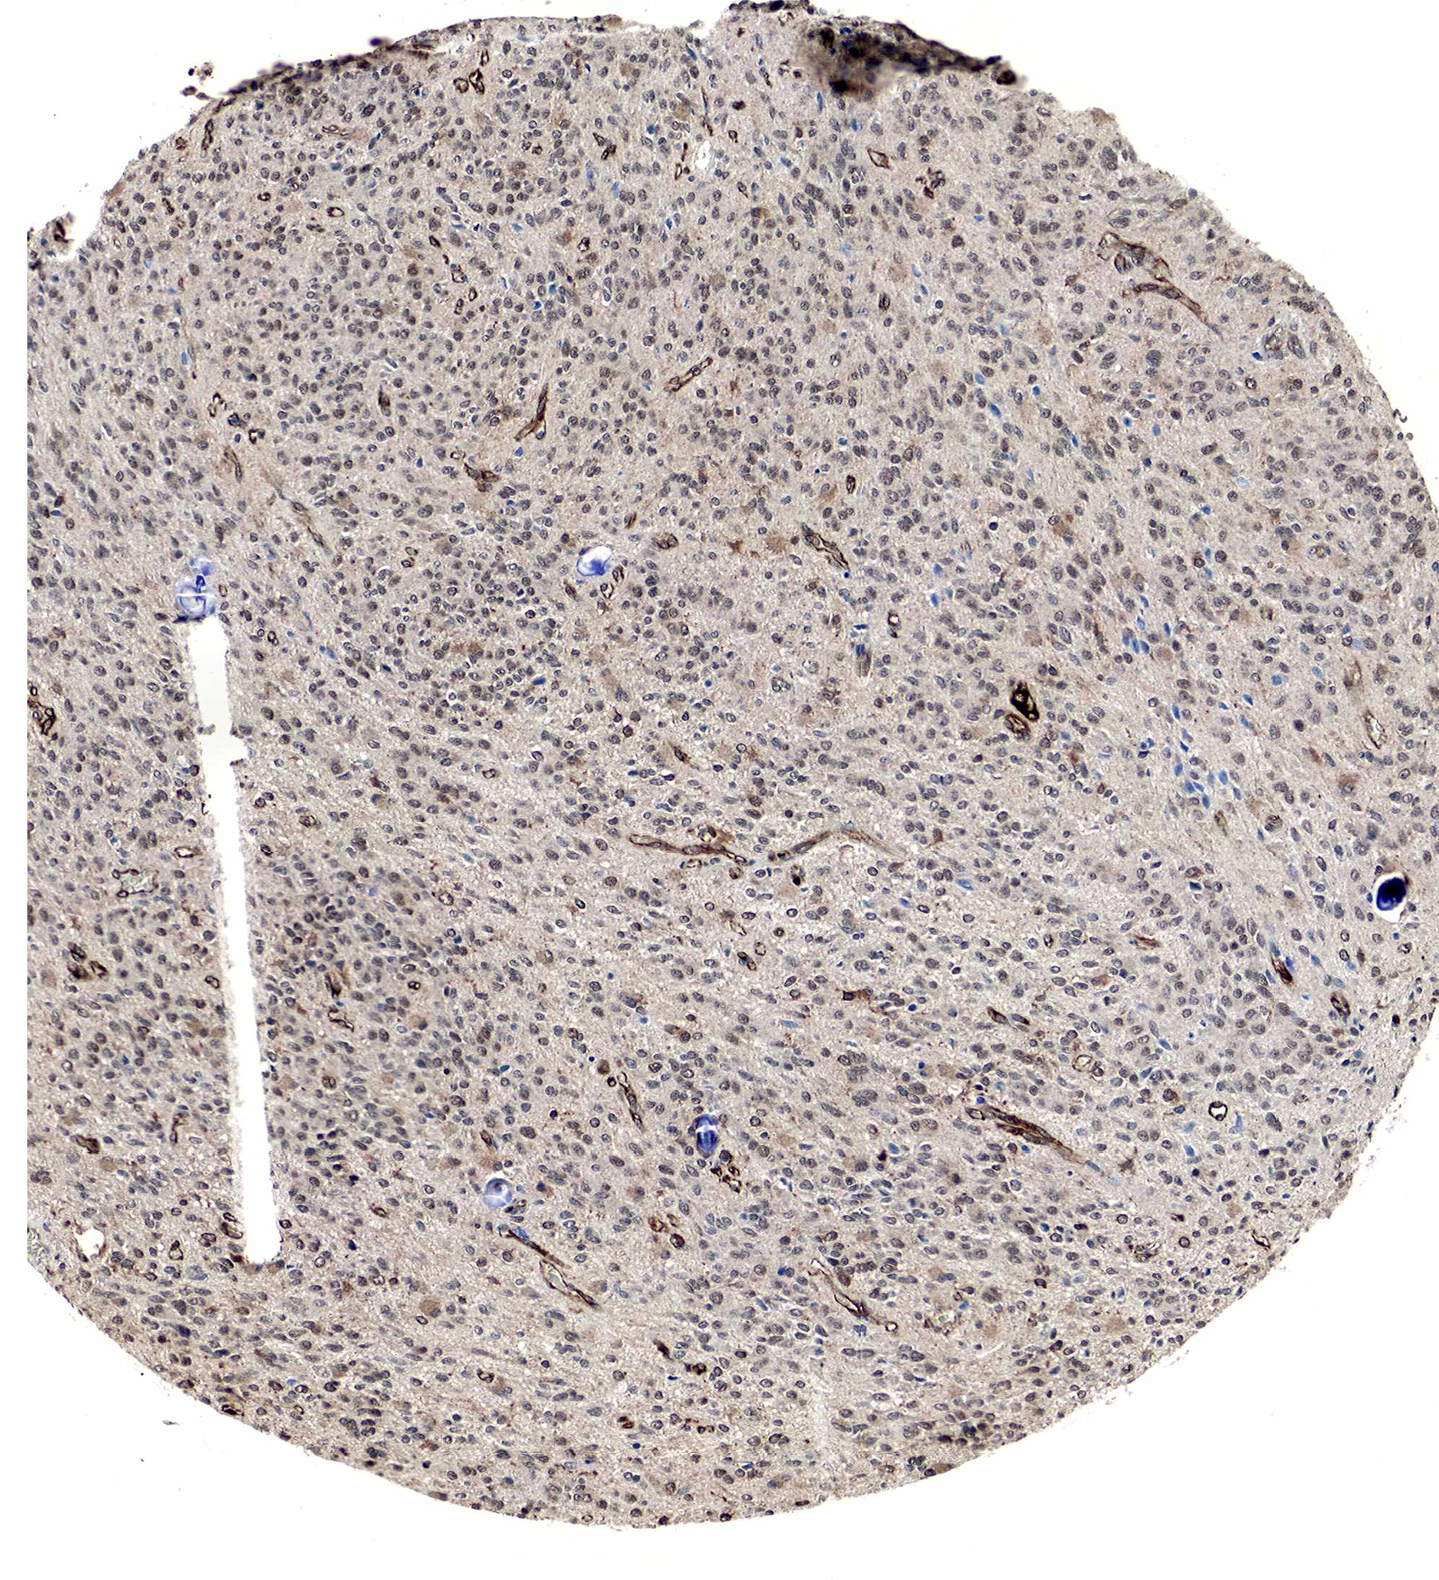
{"staining": {"intensity": "weak", "quantity": "25%-75%", "location": "cytoplasmic/membranous,nuclear"}, "tissue": "glioma", "cell_type": "Tumor cells", "image_type": "cancer", "snomed": [{"axis": "morphology", "description": "Glioma, malignant, Low grade"}, {"axis": "topography", "description": "Brain"}], "caption": "Immunohistochemistry (IHC) staining of glioma, which shows low levels of weak cytoplasmic/membranous and nuclear positivity in approximately 25%-75% of tumor cells indicating weak cytoplasmic/membranous and nuclear protein expression. The staining was performed using DAB (3,3'-diaminobenzidine) (brown) for protein detection and nuclei were counterstained in hematoxylin (blue).", "gene": "SPIN1", "patient": {"sex": "female", "age": 15}}